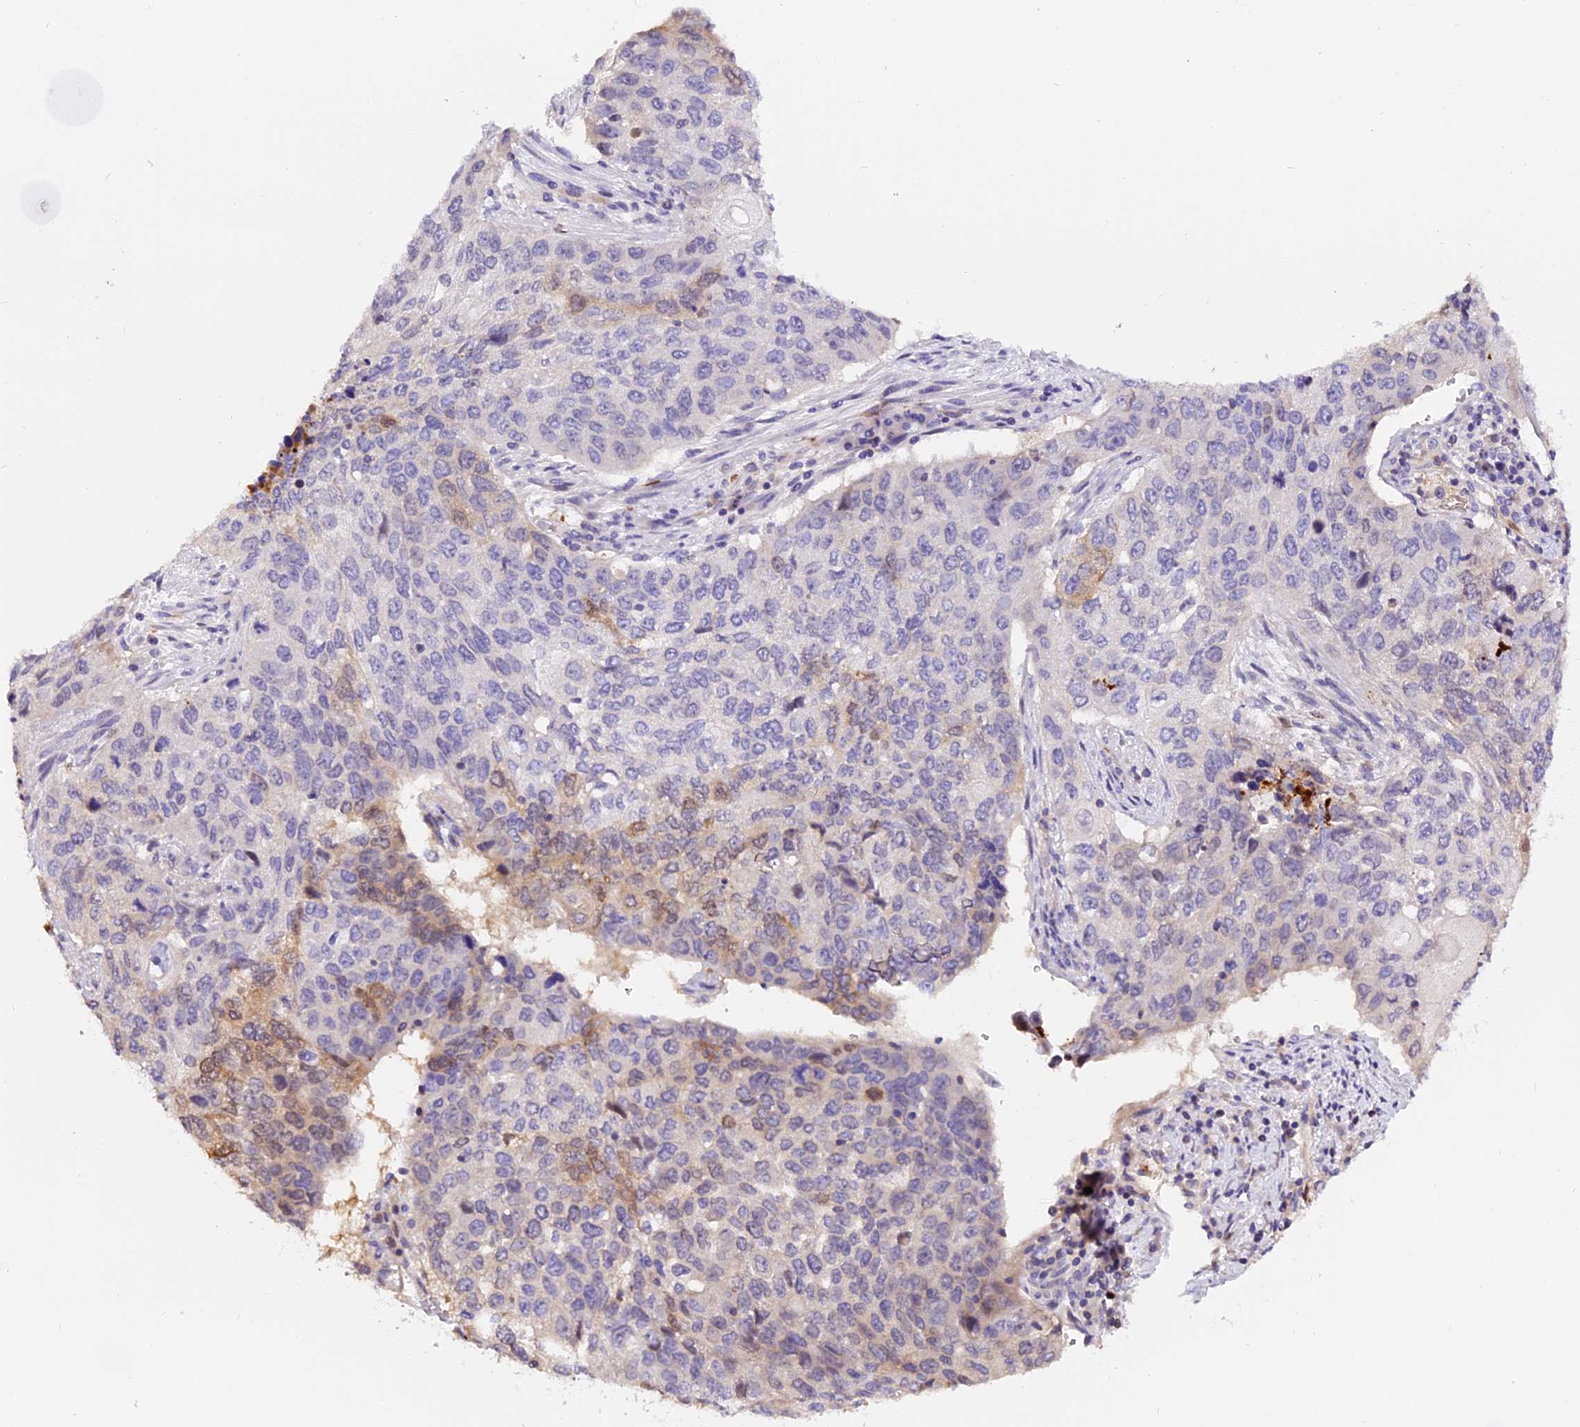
{"staining": {"intensity": "moderate", "quantity": "<25%", "location": "cytoplasmic/membranous"}, "tissue": "lung cancer", "cell_type": "Tumor cells", "image_type": "cancer", "snomed": [{"axis": "morphology", "description": "Squamous cell carcinoma, NOS"}, {"axis": "topography", "description": "Lung"}], "caption": "Lung cancer tissue reveals moderate cytoplasmic/membranous staining in approximately <25% of tumor cells (DAB (3,3'-diaminobenzidine) IHC with brightfield microscopy, high magnification).", "gene": "MAP3K7CL", "patient": {"sex": "female", "age": 63}}